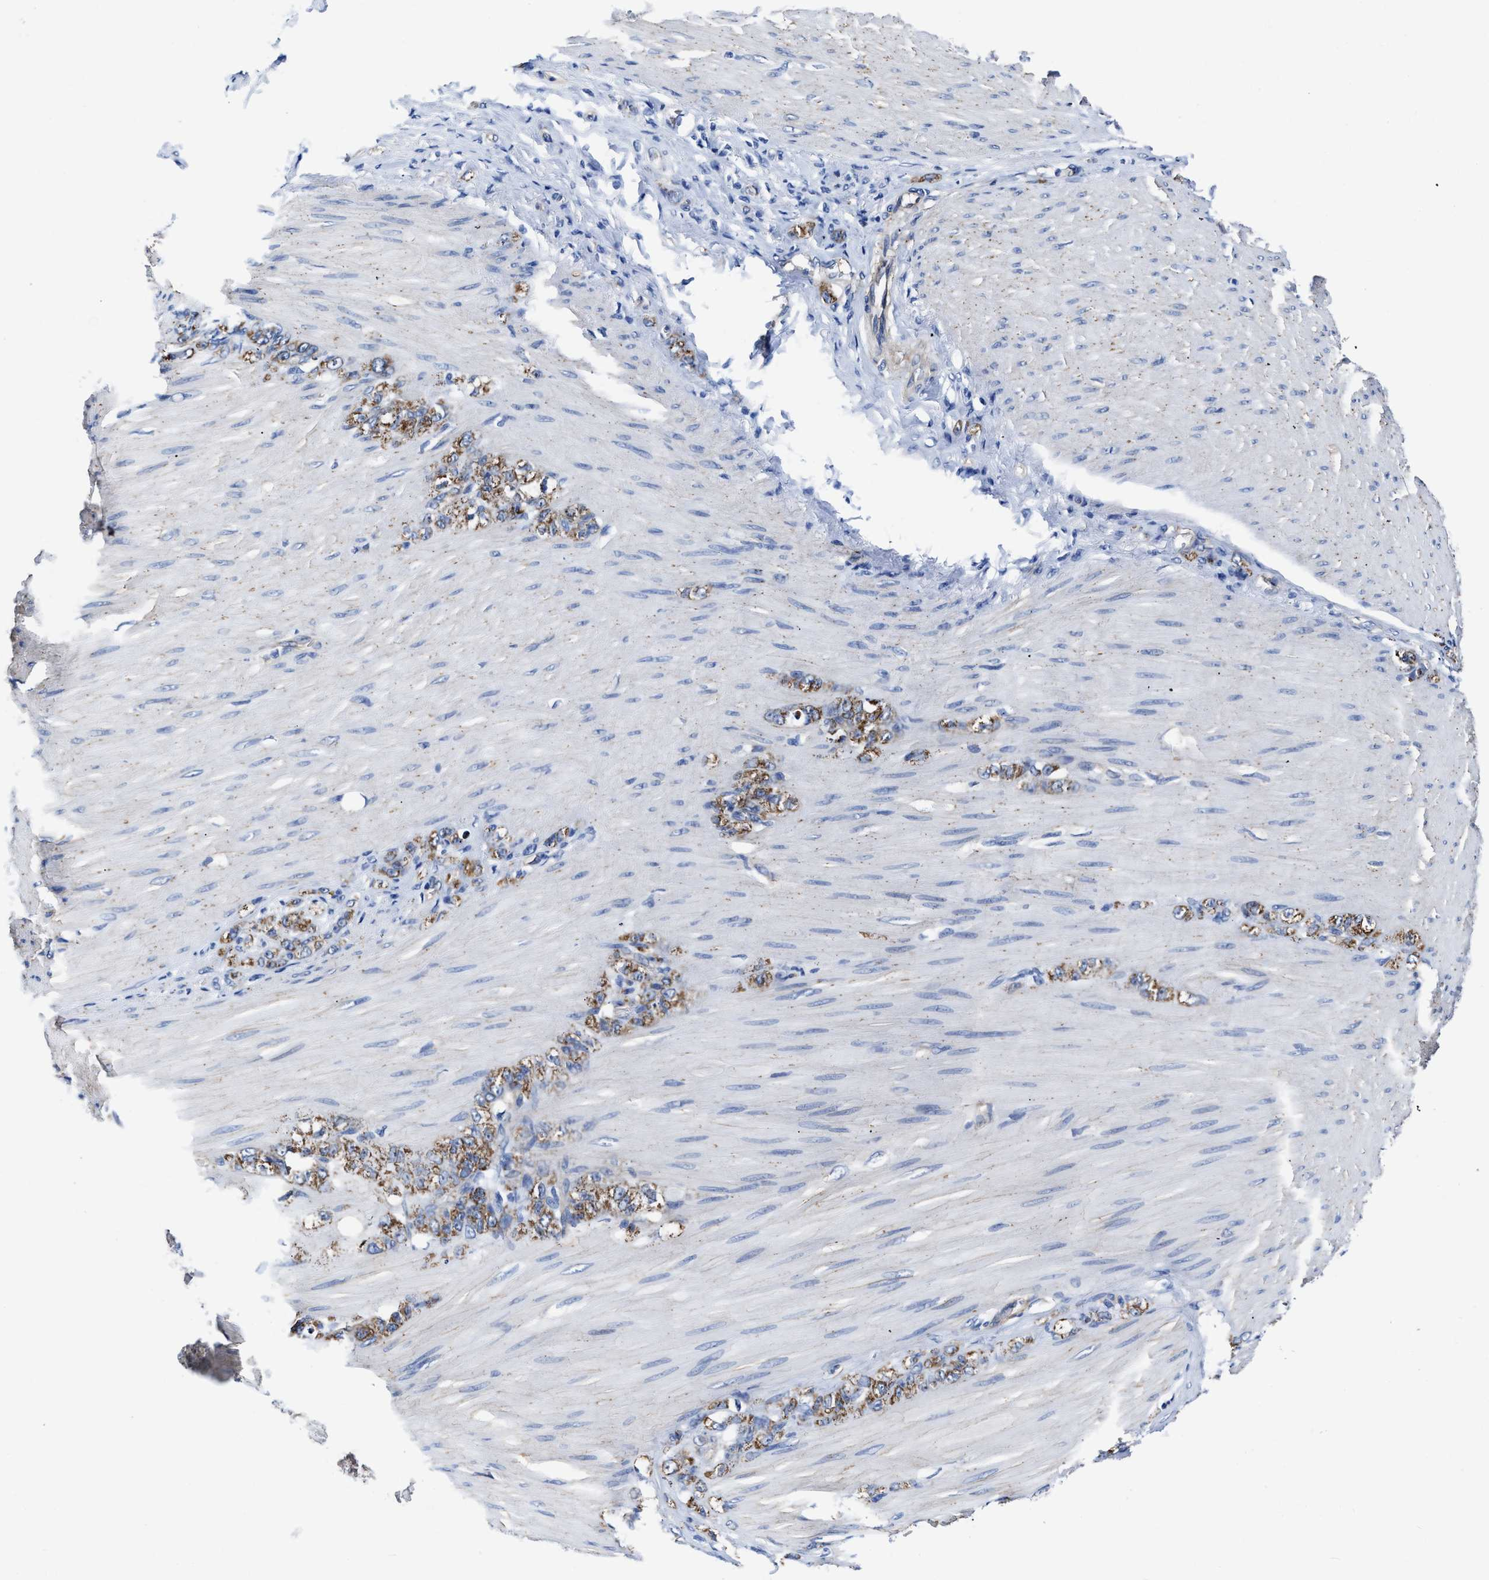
{"staining": {"intensity": "strong", "quantity": ">75%", "location": "cytoplasmic/membranous"}, "tissue": "stomach cancer", "cell_type": "Tumor cells", "image_type": "cancer", "snomed": [{"axis": "morphology", "description": "Normal tissue, NOS"}, {"axis": "morphology", "description": "Adenocarcinoma, NOS"}, {"axis": "topography", "description": "Stomach"}], "caption": "Human adenocarcinoma (stomach) stained with a brown dye displays strong cytoplasmic/membranous positive expression in about >75% of tumor cells.", "gene": "KCNMB3", "patient": {"sex": "male", "age": 82}}